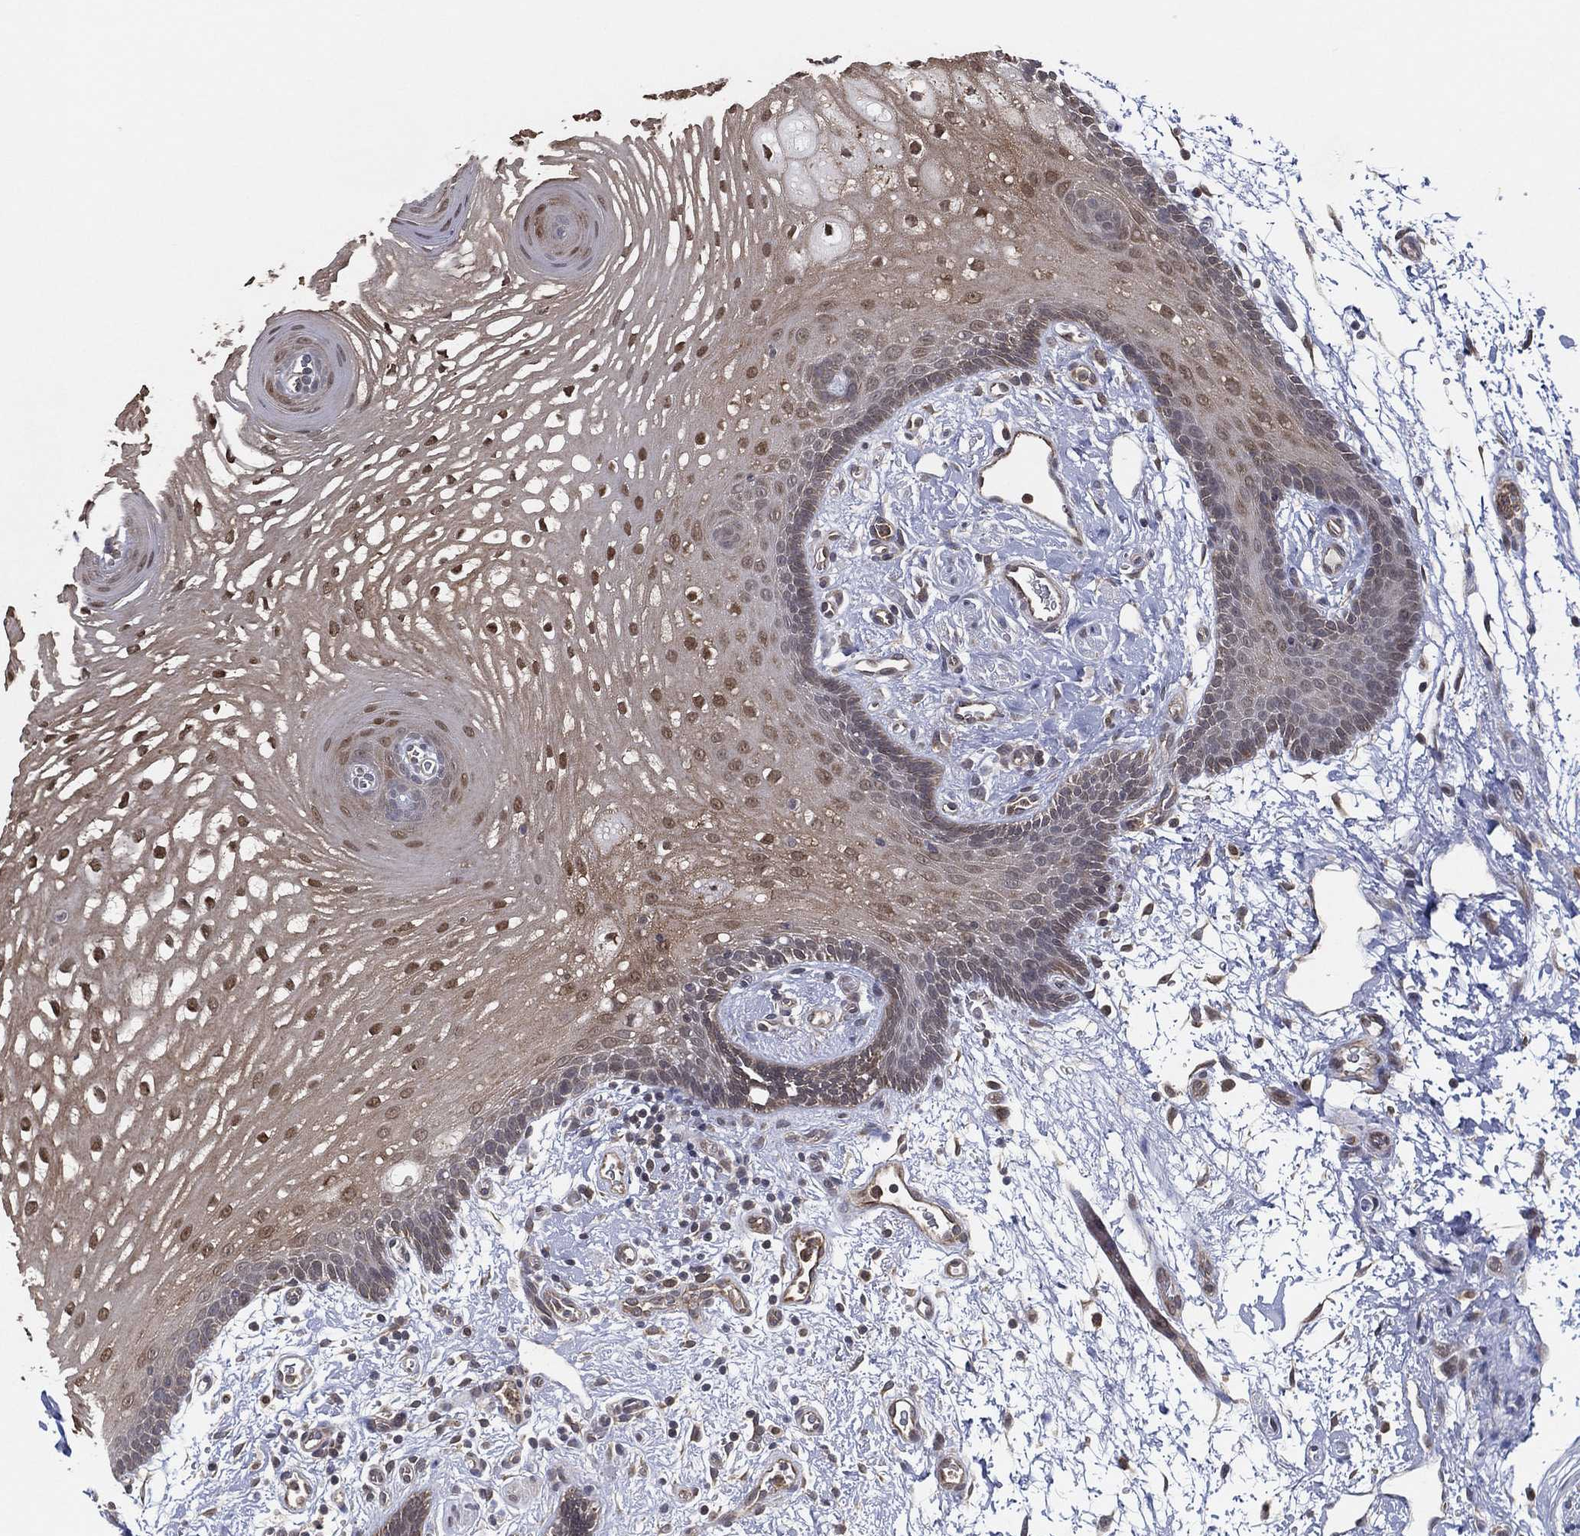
{"staining": {"intensity": "moderate", "quantity": "25%-75%", "location": "nuclear"}, "tissue": "oral mucosa", "cell_type": "Squamous epithelial cells", "image_type": "normal", "snomed": [{"axis": "morphology", "description": "Normal tissue, NOS"}, {"axis": "topography", "description": "Oral tissue"}, {"axis": "topography", "description": "Head-Neck"}], "caption": "High-power microscopy captured an IHC histopathology image of unremarkable oral mucosa, revealing moderate nuclear positivity in approximately 25%-75% of squamous epithelial cells. The staining was performed using DAB, with brown indicating positive protein expression. Nuclei are stained blue with hematoxylin.", "gene": "UACA", "patient": {"sex": "male", "age": 65}}